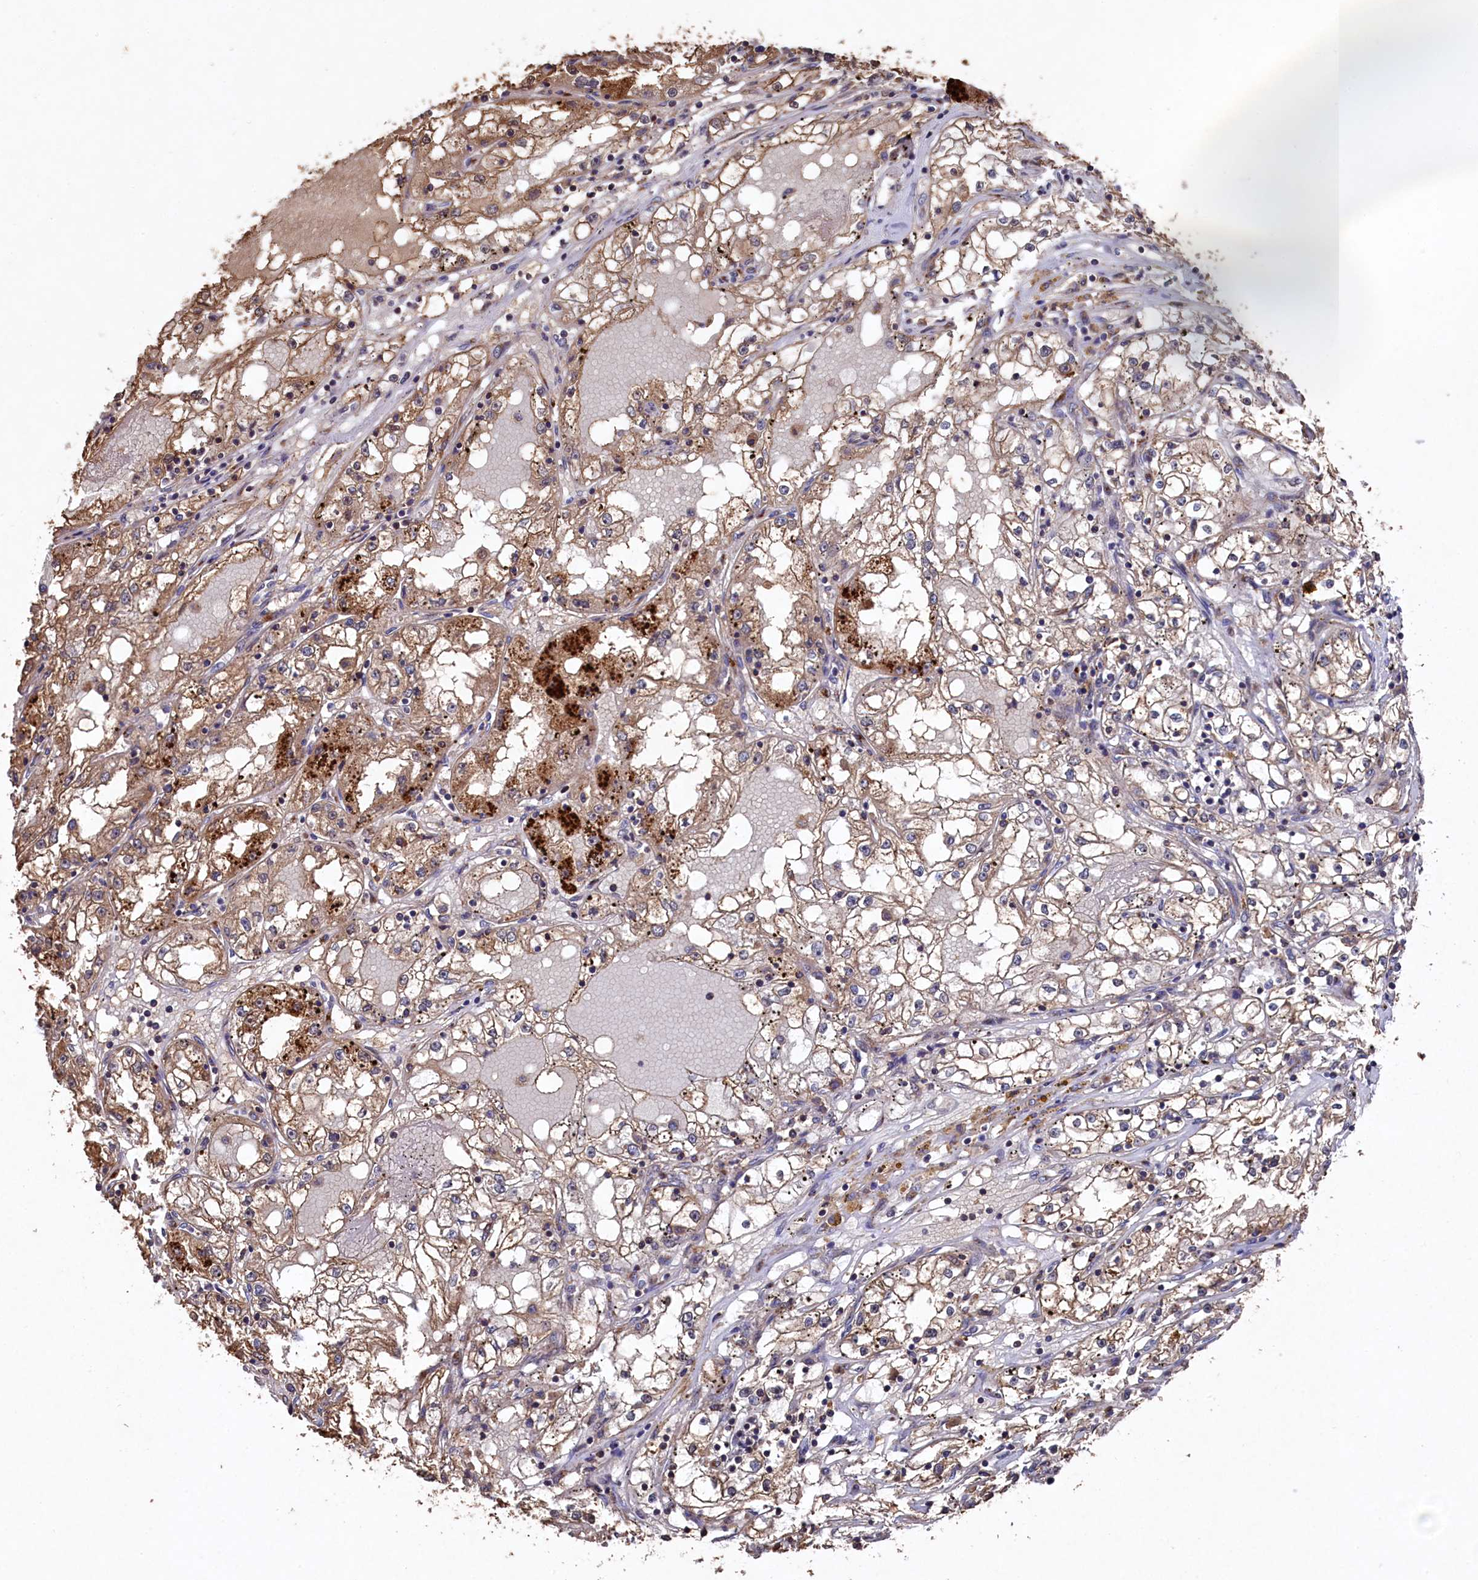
{"staining": {"intensity": "moderate", "quantity": ">75%", "location": "cytoplasmic/membranous"}, "tissue": "renal cancer", "cell_type": "Tumor cells", "image_type": "cancer", "snomed": [{"axis": "morphology", "description": "Adenocarcinoma, NOS"}, {"axis": "topography", "description": "Kidney"}], "caption": "Moderate cytoplasmic/membranous protein expression is seen in about >75% of tumor cells in renal adenocarcinoma.", "gene": "NAA60", "patient": {"sex": "male", "age": 56}}